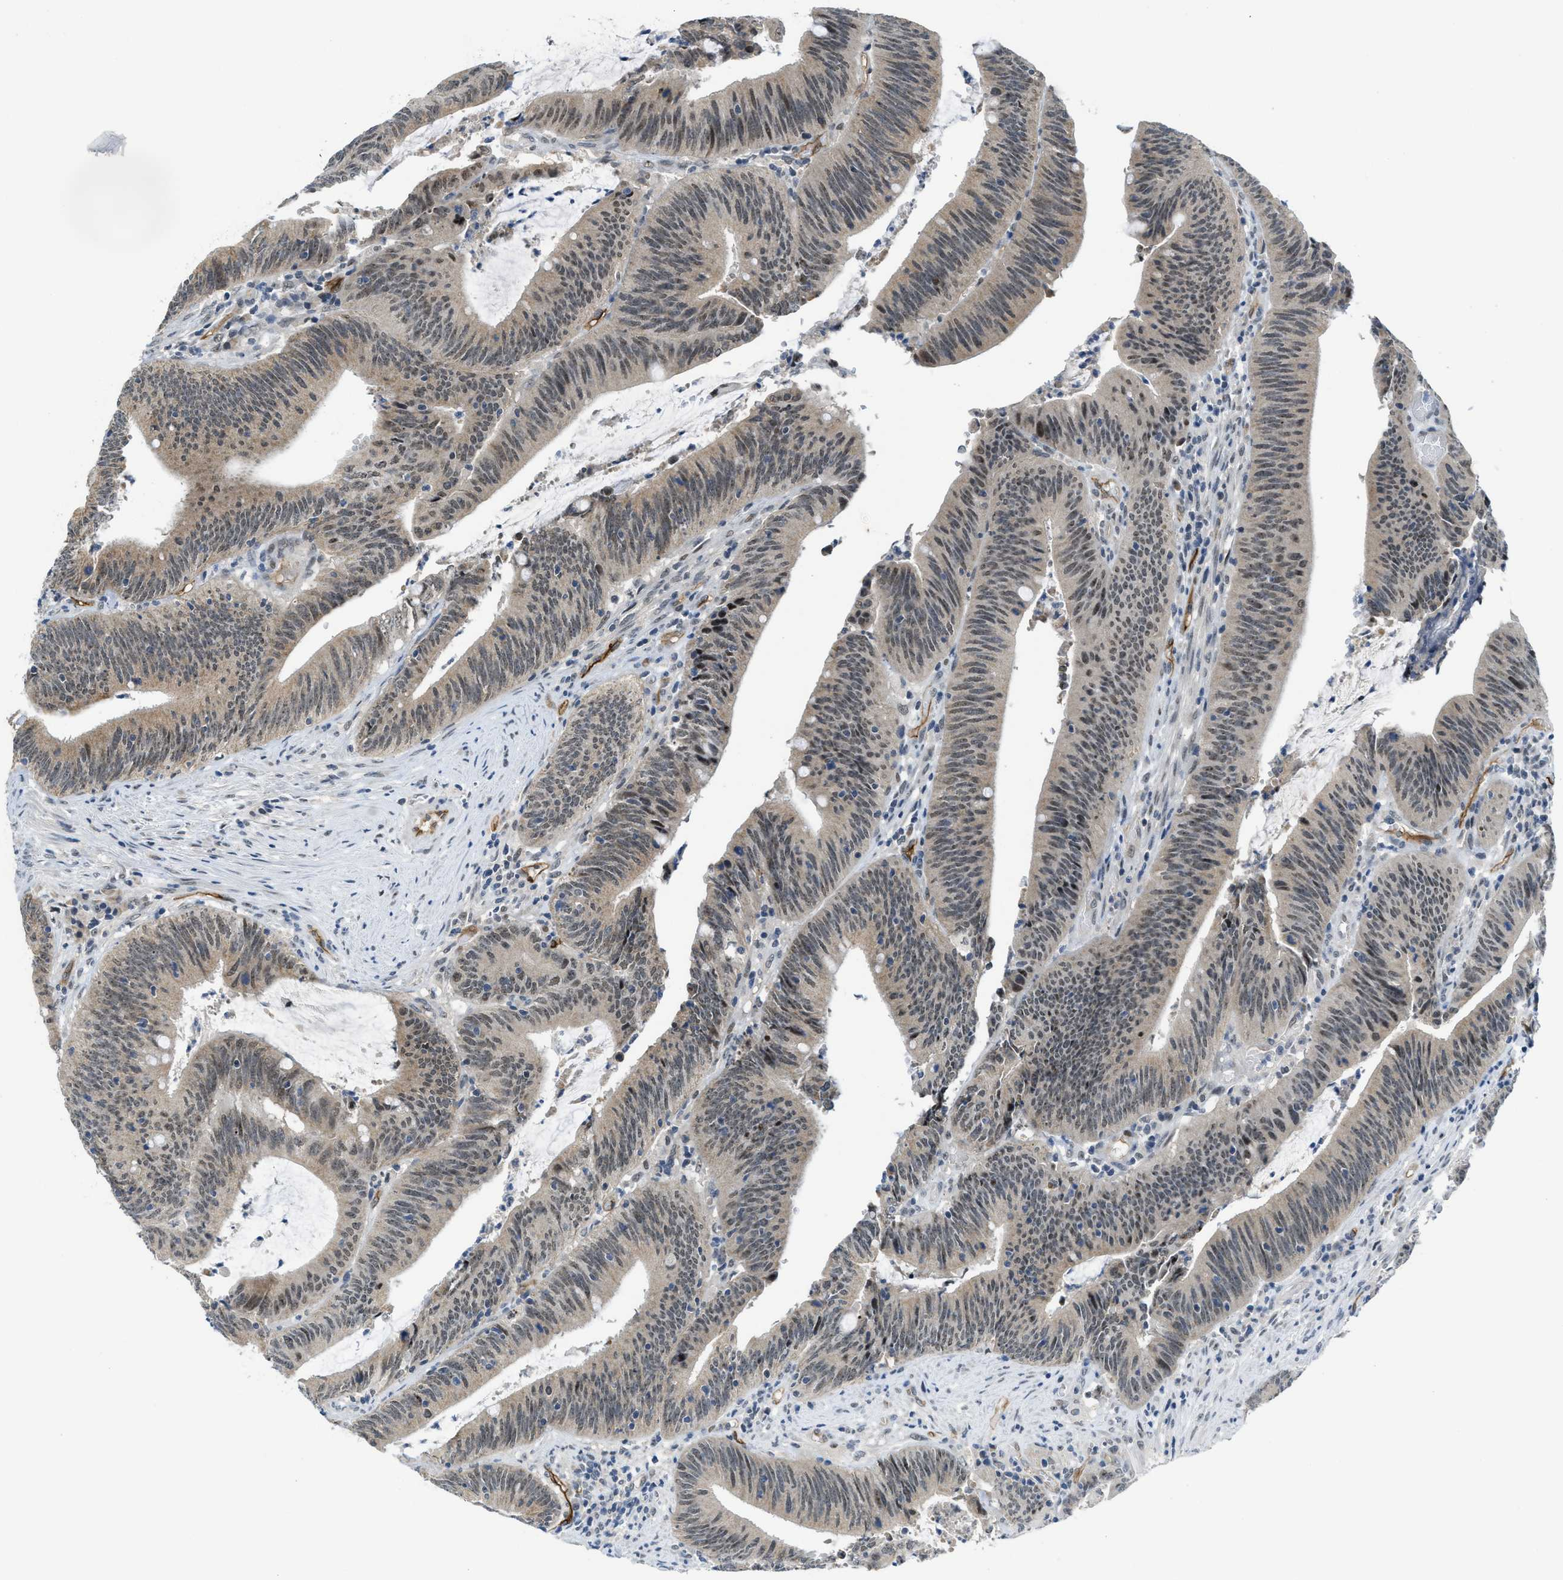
{"staining": {"intensity": "weak", "quantity": ">75%", "location": "cytoplasmic/membranous"}, "tissue": "colorectal cancer", "cell_type": "Tumor cells", "image_type": "cancer", "snomed": [{"axis": "morphology", "description": "Normal tissue, NOS"}, {"axis": "morphology", "description": "Adenocarcinoma, NOS"}, {"axis": "topography", "description": "Rectum"}], "caption": "Immunohistochemical staining of human colorectal cancer (adenocarcinoma) reveals low levels of weak cytoplasmic/membranous expression in approximately >75% of tumor cells. Ihc stains the protein in brown and the nuclei are stained blue.", "gene": "SLCO2A1", "patient": {"sex": "female", "age": 66}}